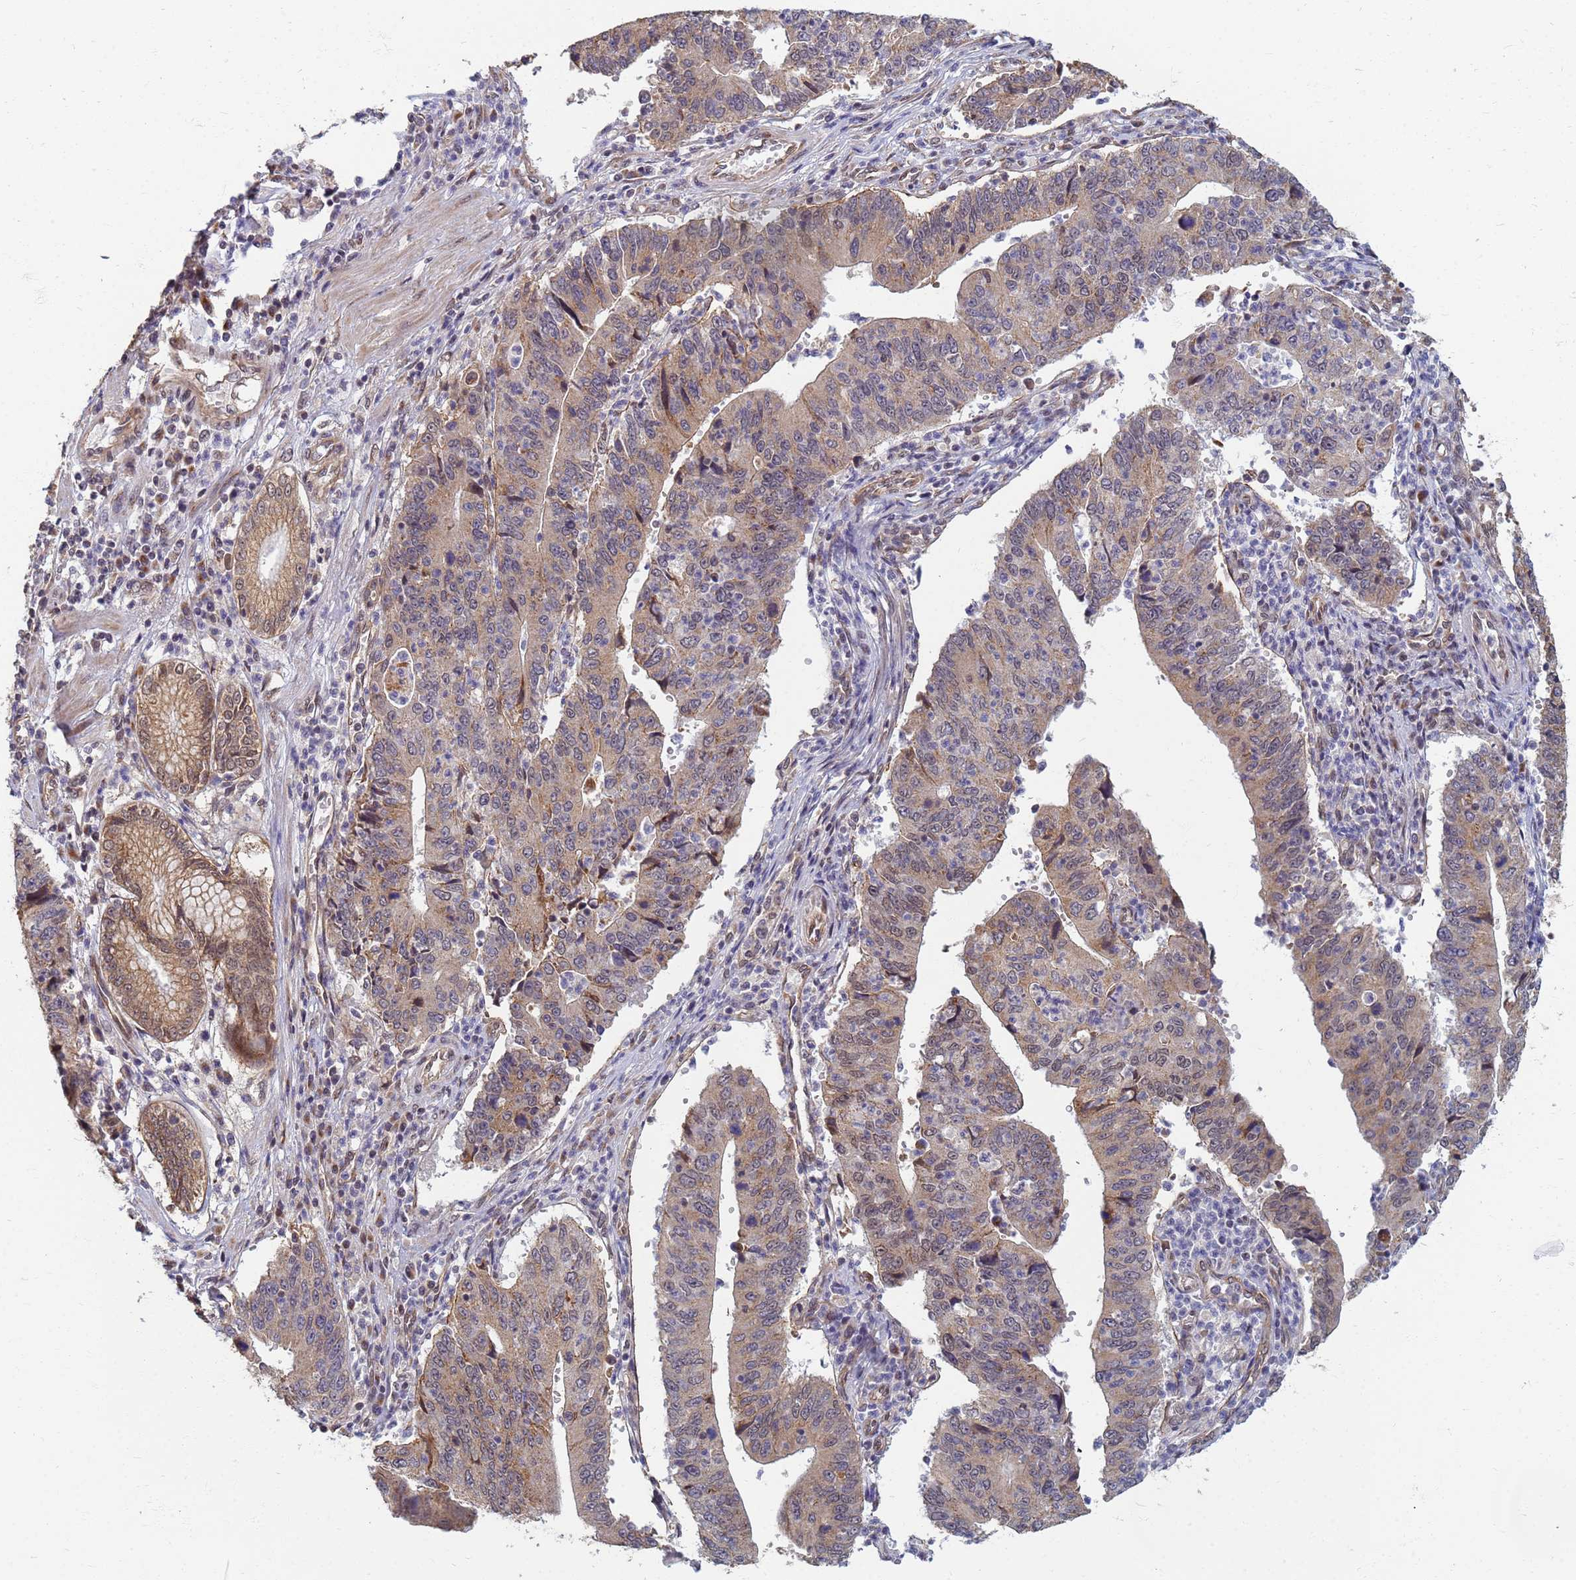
{"staining": {"intensity": "weak", "quantity": "25%-75%", "location": "cytoplasmic/membranous"}, "tissue": "stomach cancer", "cell_type": "Tumor cells", "image_type": "cancer", "snomed": [{"axis": "morphology", "description": "Adenocarcinoma, NOS"}, {"axis": "topography", "description": "Stomach"}], "caption": "Stomach cancer (adenocarcinoma) was stained to show a protein in brown. There is low levels of weak cytoplasmic/membranous expression in approximately 25%-75% of tumor cells.", "gene": "ITGB4", "patient": {"sex": "male", "age": 59}}